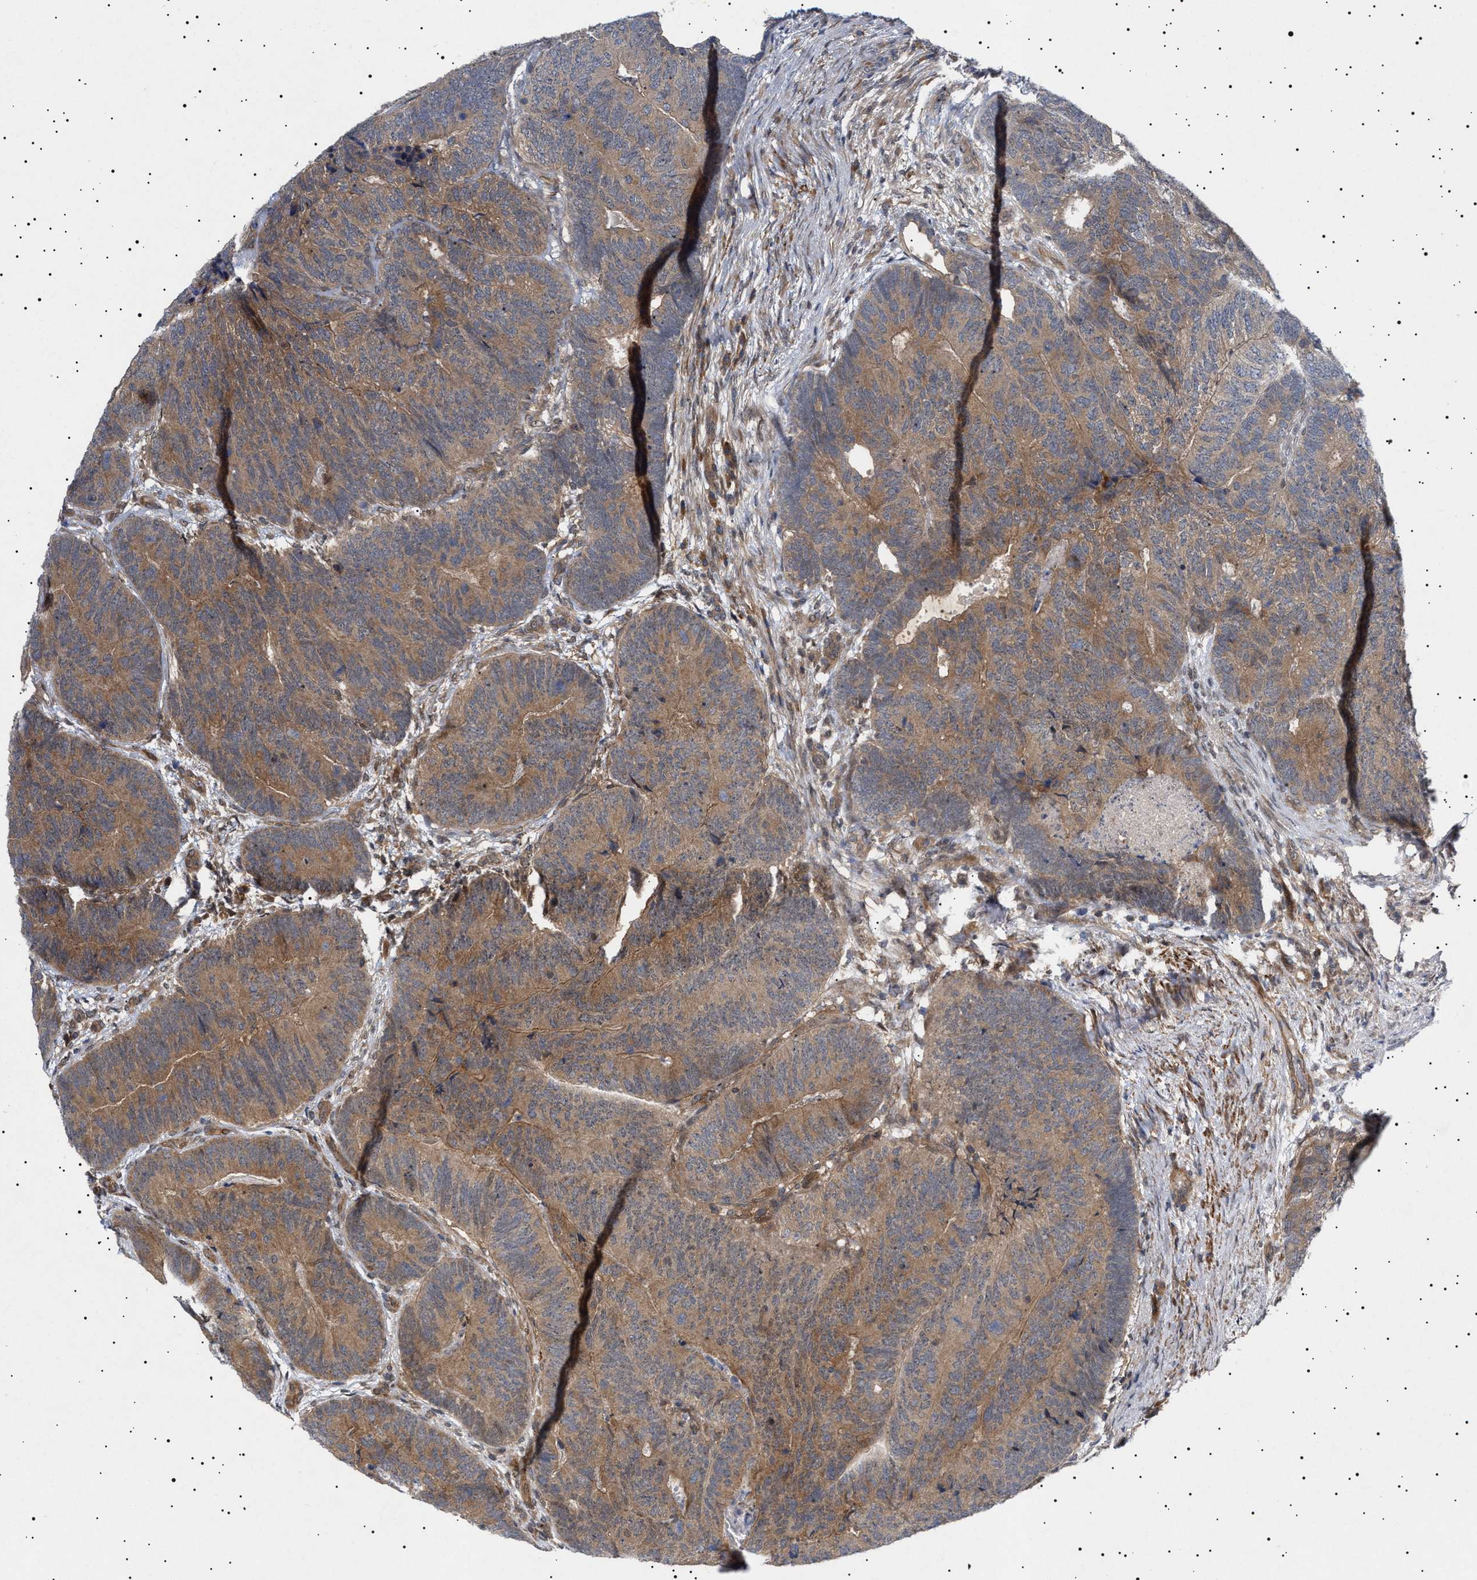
{"staining": {"intensity": "moderate", "quantity": ">75%", "location": "cytoplasmic/membranous"}, "tissue": "colorectal cancer", "cell_type": "Tumor cells", "image_type": "cancer", "snomed": [{"axis": "morphology", "description": "Adenocarcinoma, NOS"}, {"axis": "topography", "description": "Colon"}], "caption": "This is a micrograph of immunohistochemistry (IHC) staining of colorectal cancer, which shows moderate expression in the cytoplasmic/membranous of tumor cells.", "gene": "NPLOC4", "patient": {"sex": "female", "age": 67}}